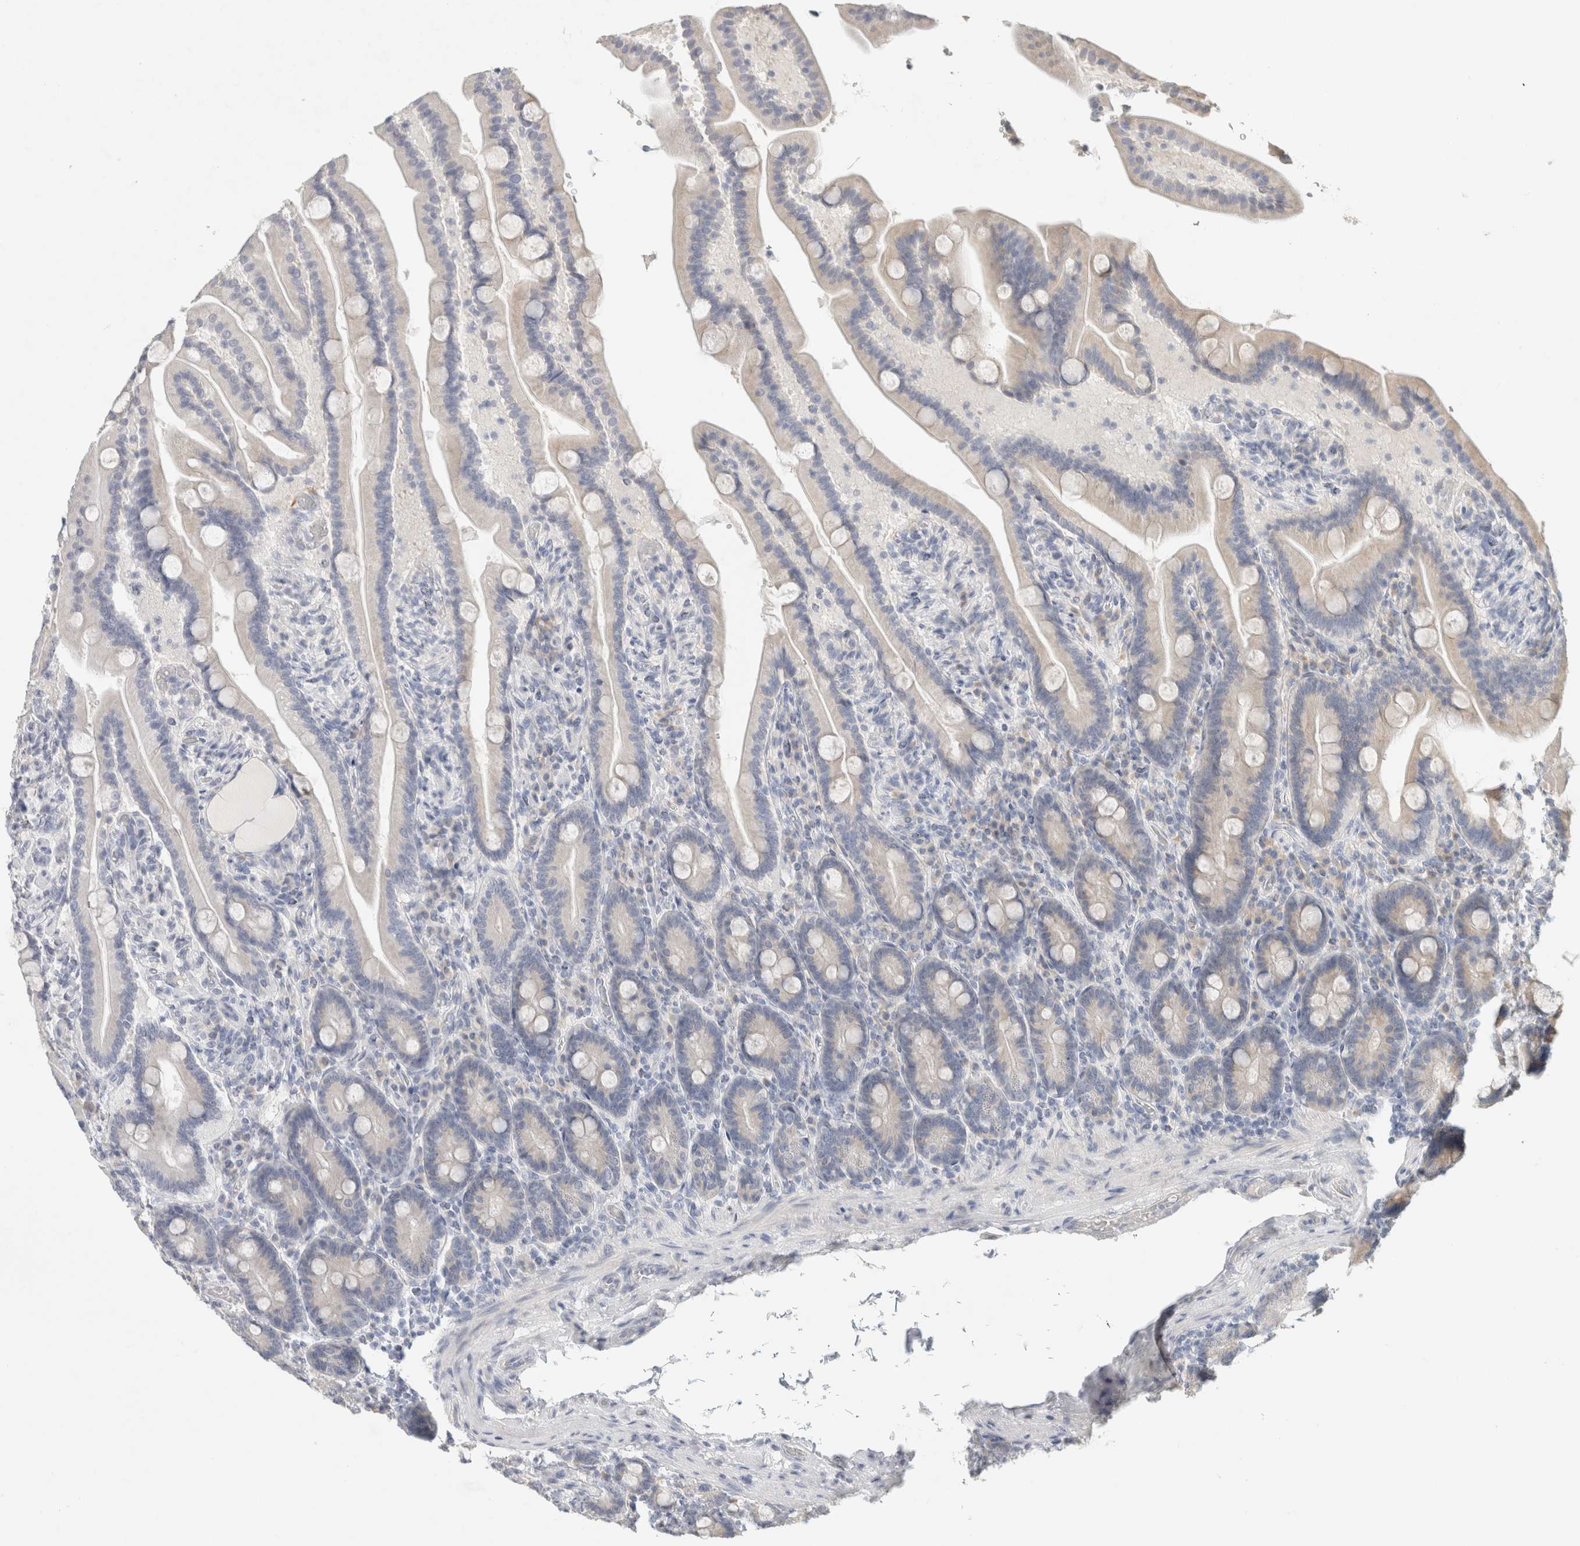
{"staining": {"intensity": "negative", "quantity": "none", "location": "none"}, "tissue": "duodenum", "cell_type": "Glandular cells", "image_type": "normal", "snomed": [{"axis": "morphology", "description": "Normal tissue, NOS"}, {"axis": "topography", "description": "Duodenum"}], "caption": "Duodenum stained for a protein using immunohistochemistry (IHC) shows no staining glandular cells.", "gene": "NEFM", "patient": {"sex": "male", "age": 54}}